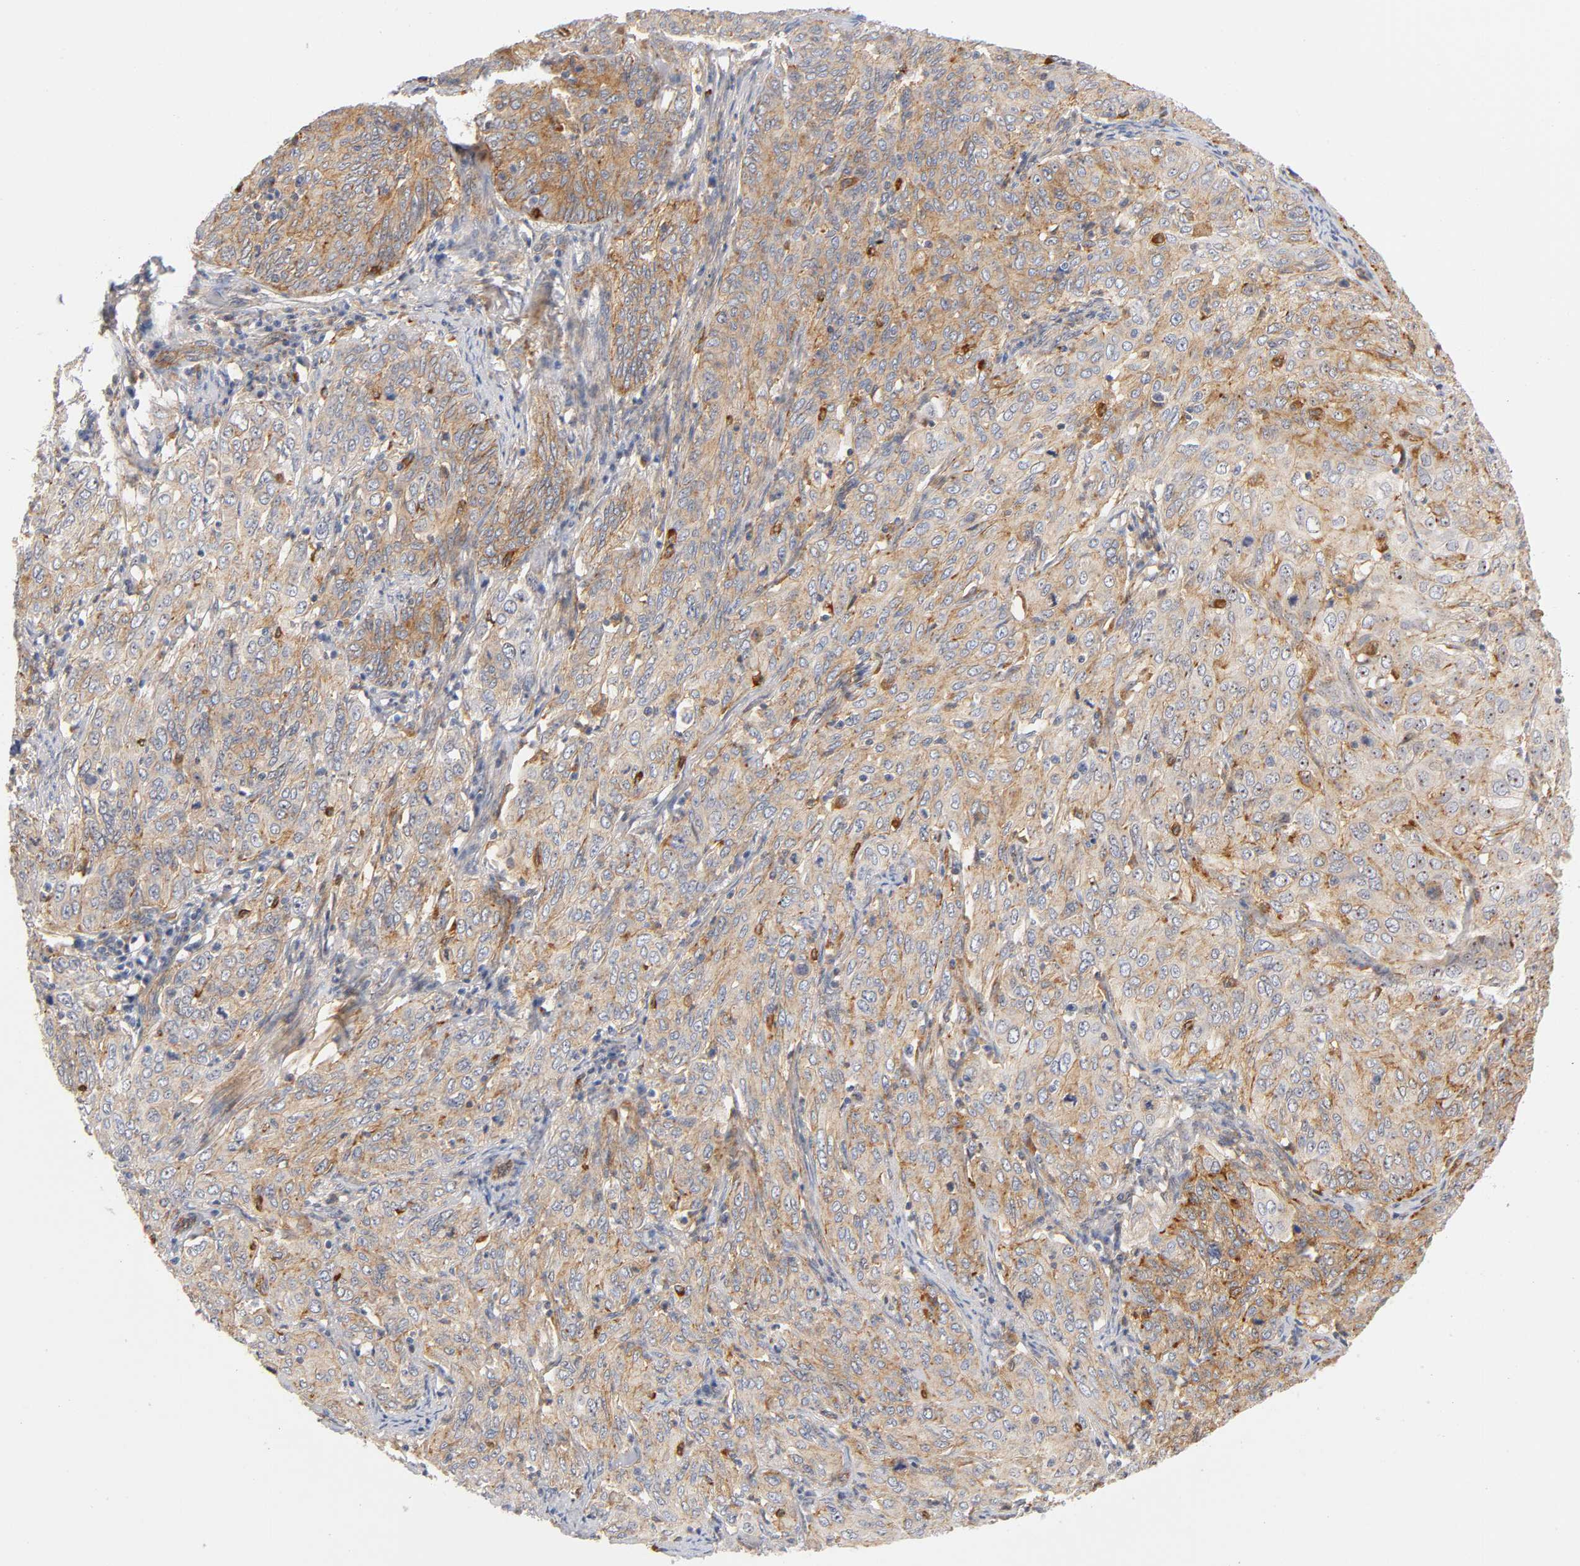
{"staining": {"intensity": "moderate", "quantity": ">75%", "location": "cytoplasmic/membranous,nuclear"}, "tissue": "cervical cancer", "cell_type": "Tumor cells", "image_type": "cancer", "snomed": [{"axis": "morphology", "description": "Squamous cell carcinoma, NOS"}, {"axis": "topography", "description": "Cervix"}], "caption": "Immunohistochemistry (IHC) of cervical cancer (squamous cell carcinoma) shows medium levels of moderate cytoplasmic/membranous and nuclear positivity in approximately >75% of tumor cells.", "gene": "PLD1", "patient": {"sex": "female", "age": 38}}